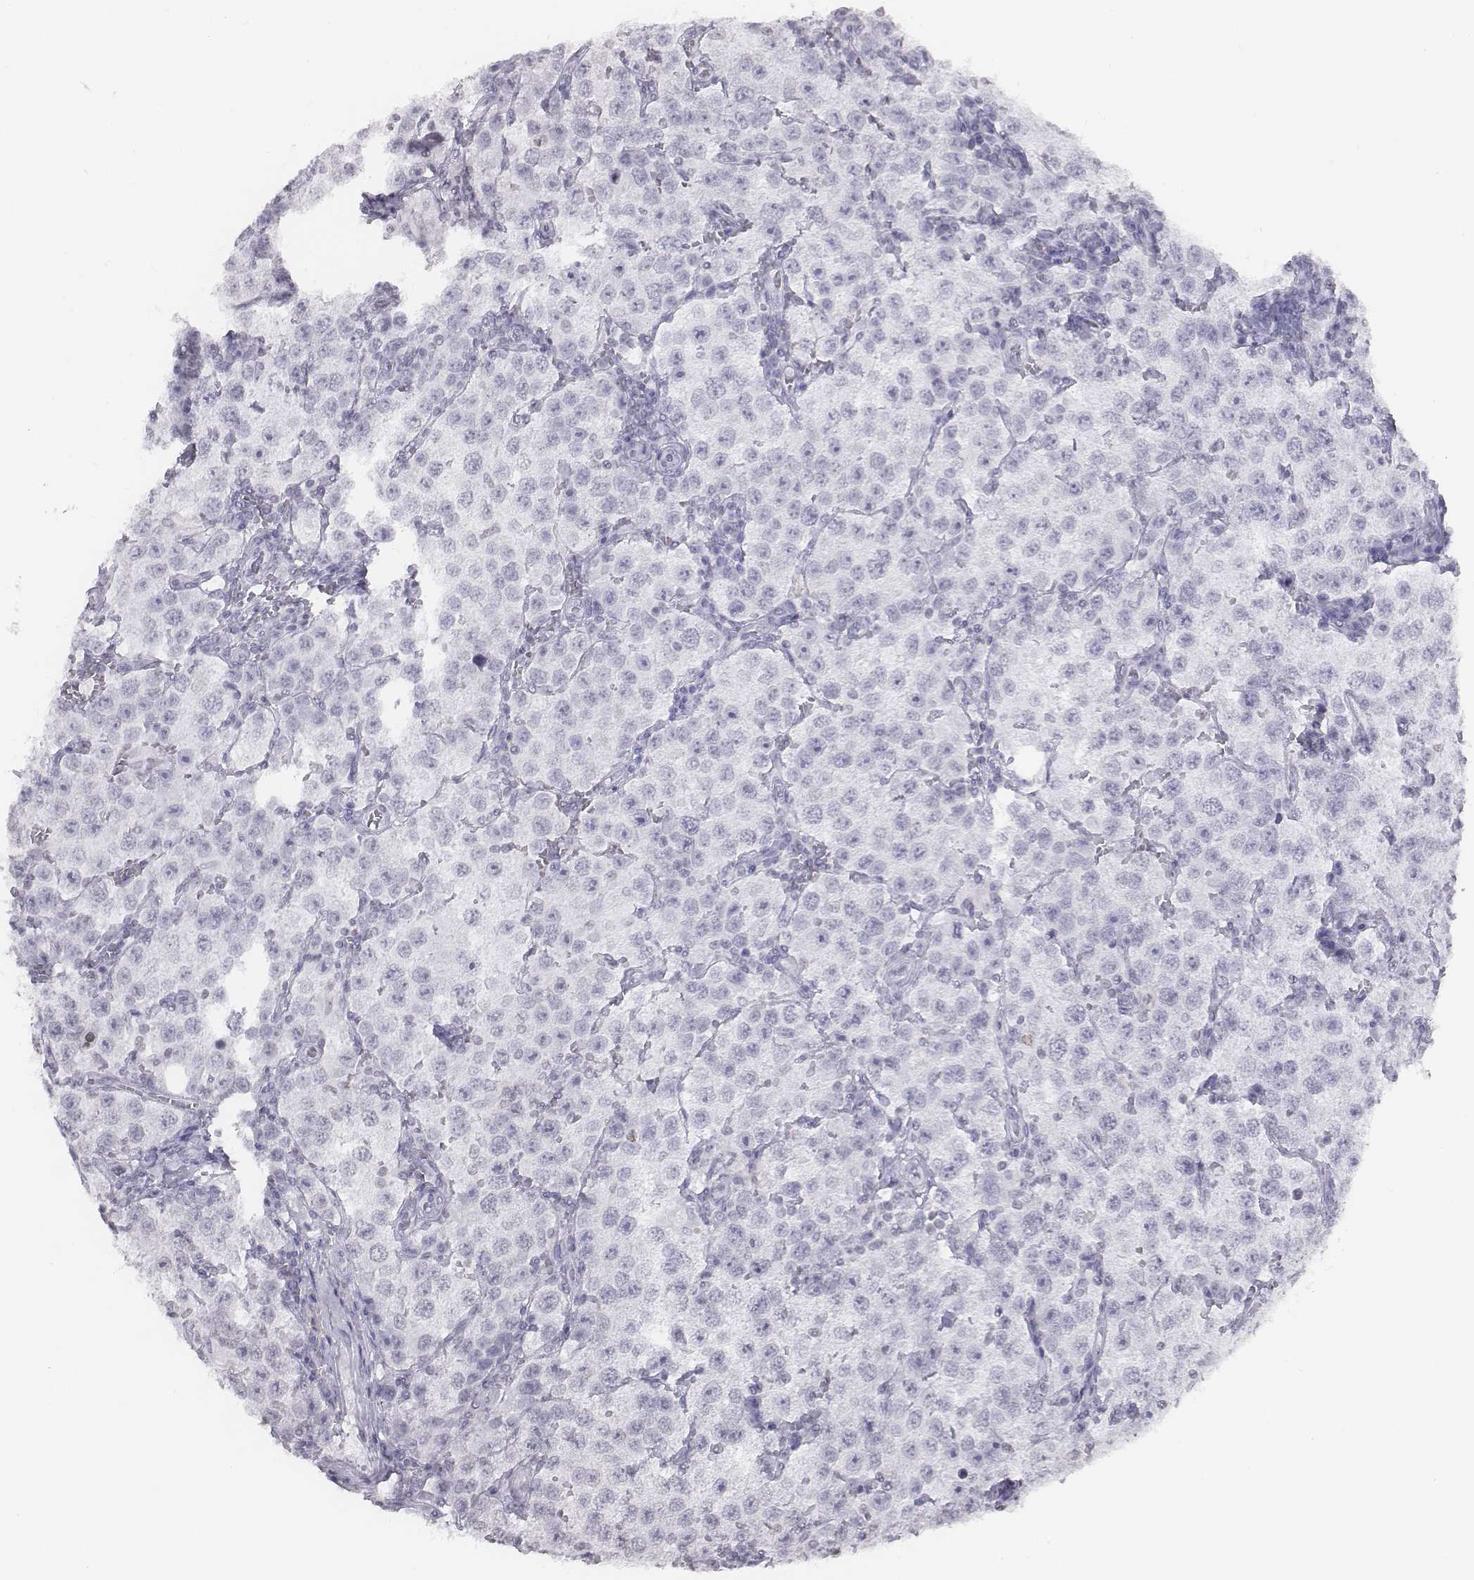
{"staining": {"intensity": "negative", "quantity": "none", "location": "none"}, "tissue": "testis cancer", "cell_type": "Tumor cells", "image_type": "cancer", "snomed": [{"axis": "morphology", "description": "Seminoma, NOS"}, {"axis": "topography", "description": "Testis"}], "caption": "The IHC photomicrograph has no significant positivity in tumor cells of testis cancer tissue.", "gene": "BARHL1", "patient": {"sex": "male", "age": 37}}